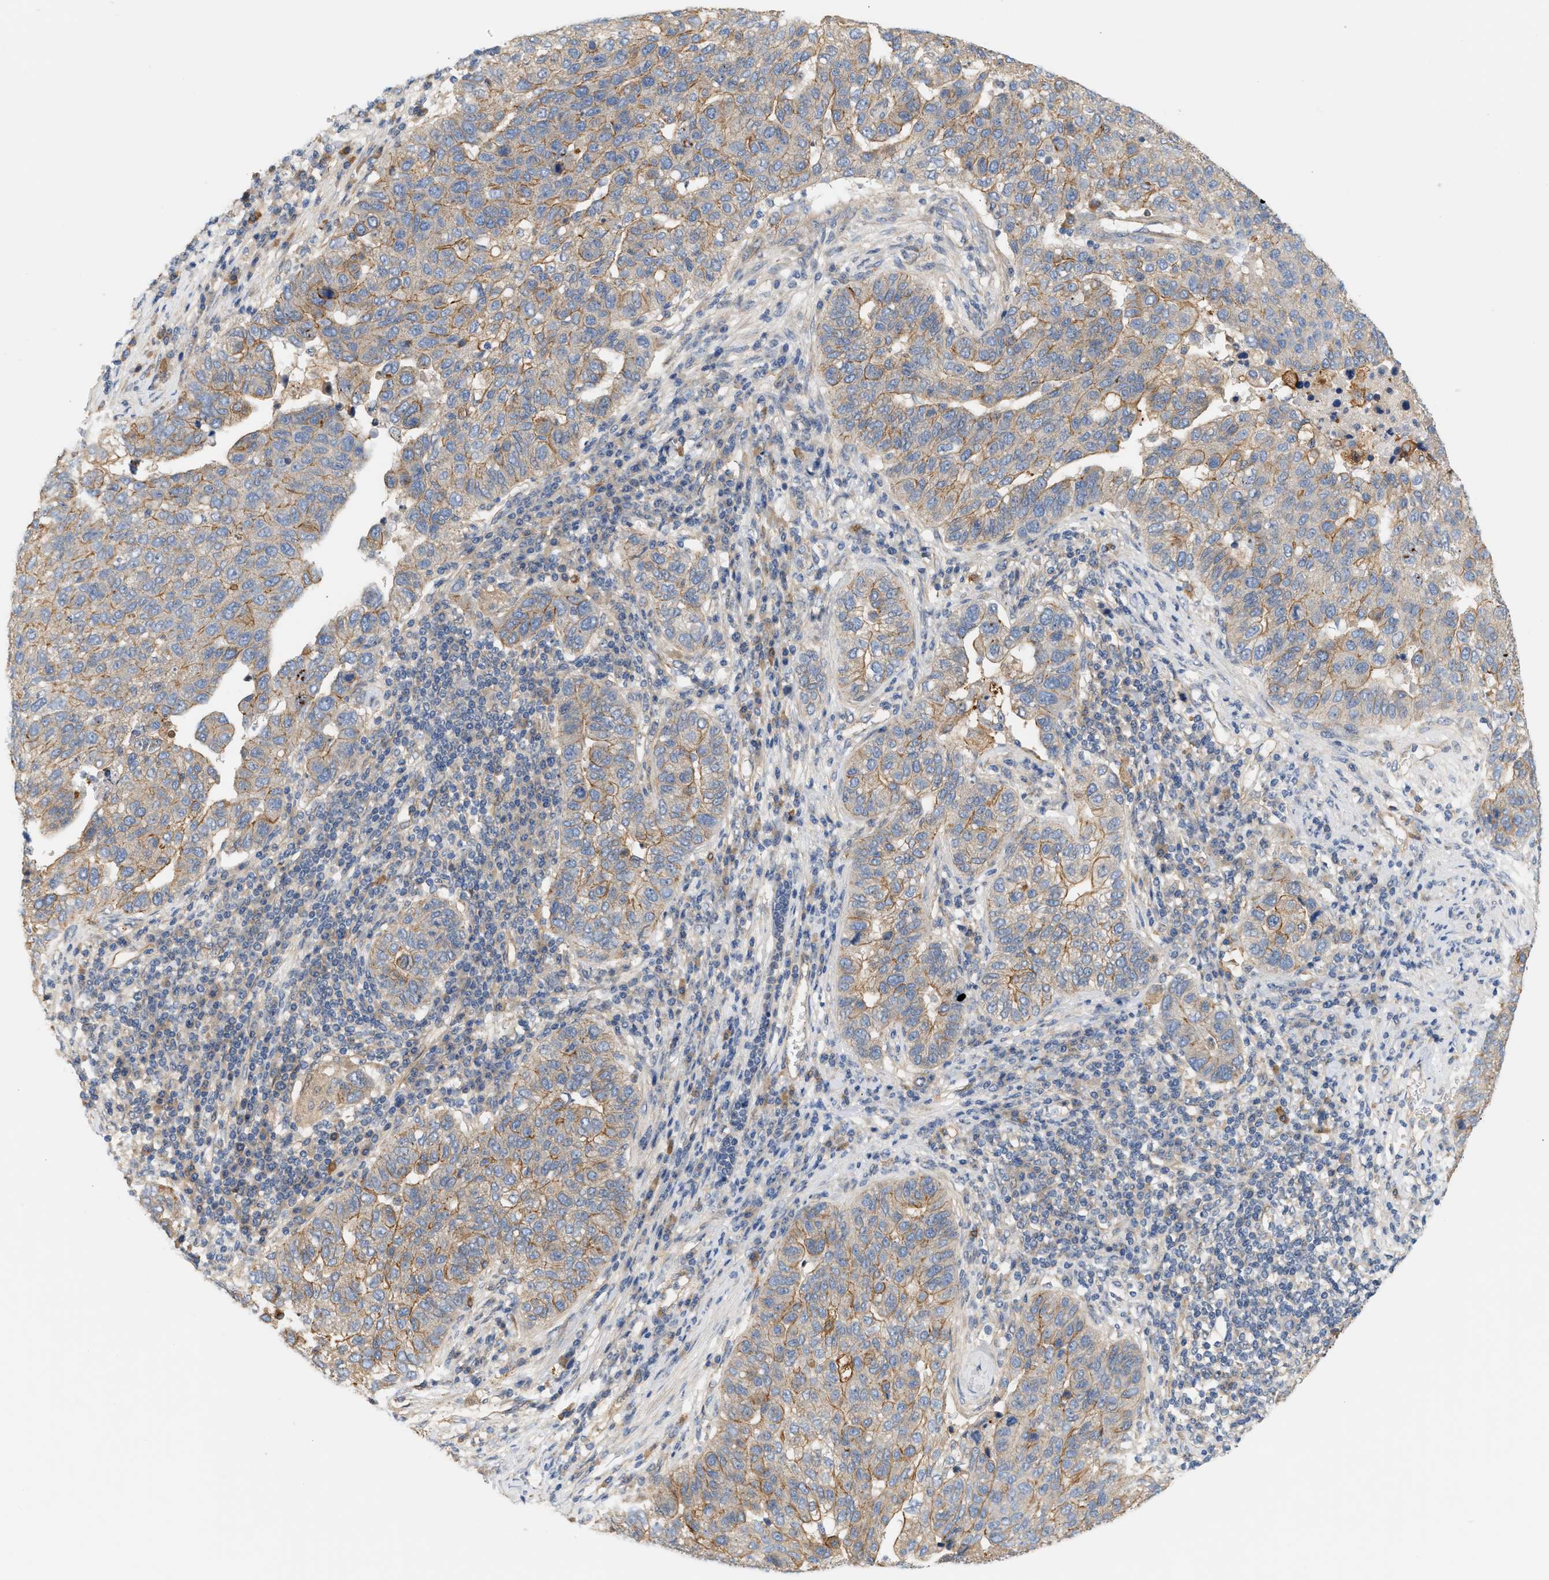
{"staining": {"intensity": "weak", "quantity": ">75%", "location": "cytoplasmic/membranous"}, "tissue": "pancreatic cancer", "cell_type": "Tumor cells", "image_type": "cancer", "snomed": [{"axis": "morphology", "description": "Adenocarcinoma, NOS"}, {"axis": "topography", "description": "Pancreas"}], "caption": "Adenocarcinoma (pancreatic) stained for a protein (brown) demonstrates weak cytoplasmic/membranous positive staining in about >75% of tumor cells.", "gene": "CTXN1", "patient": {"sex": "female", "age": 61}}